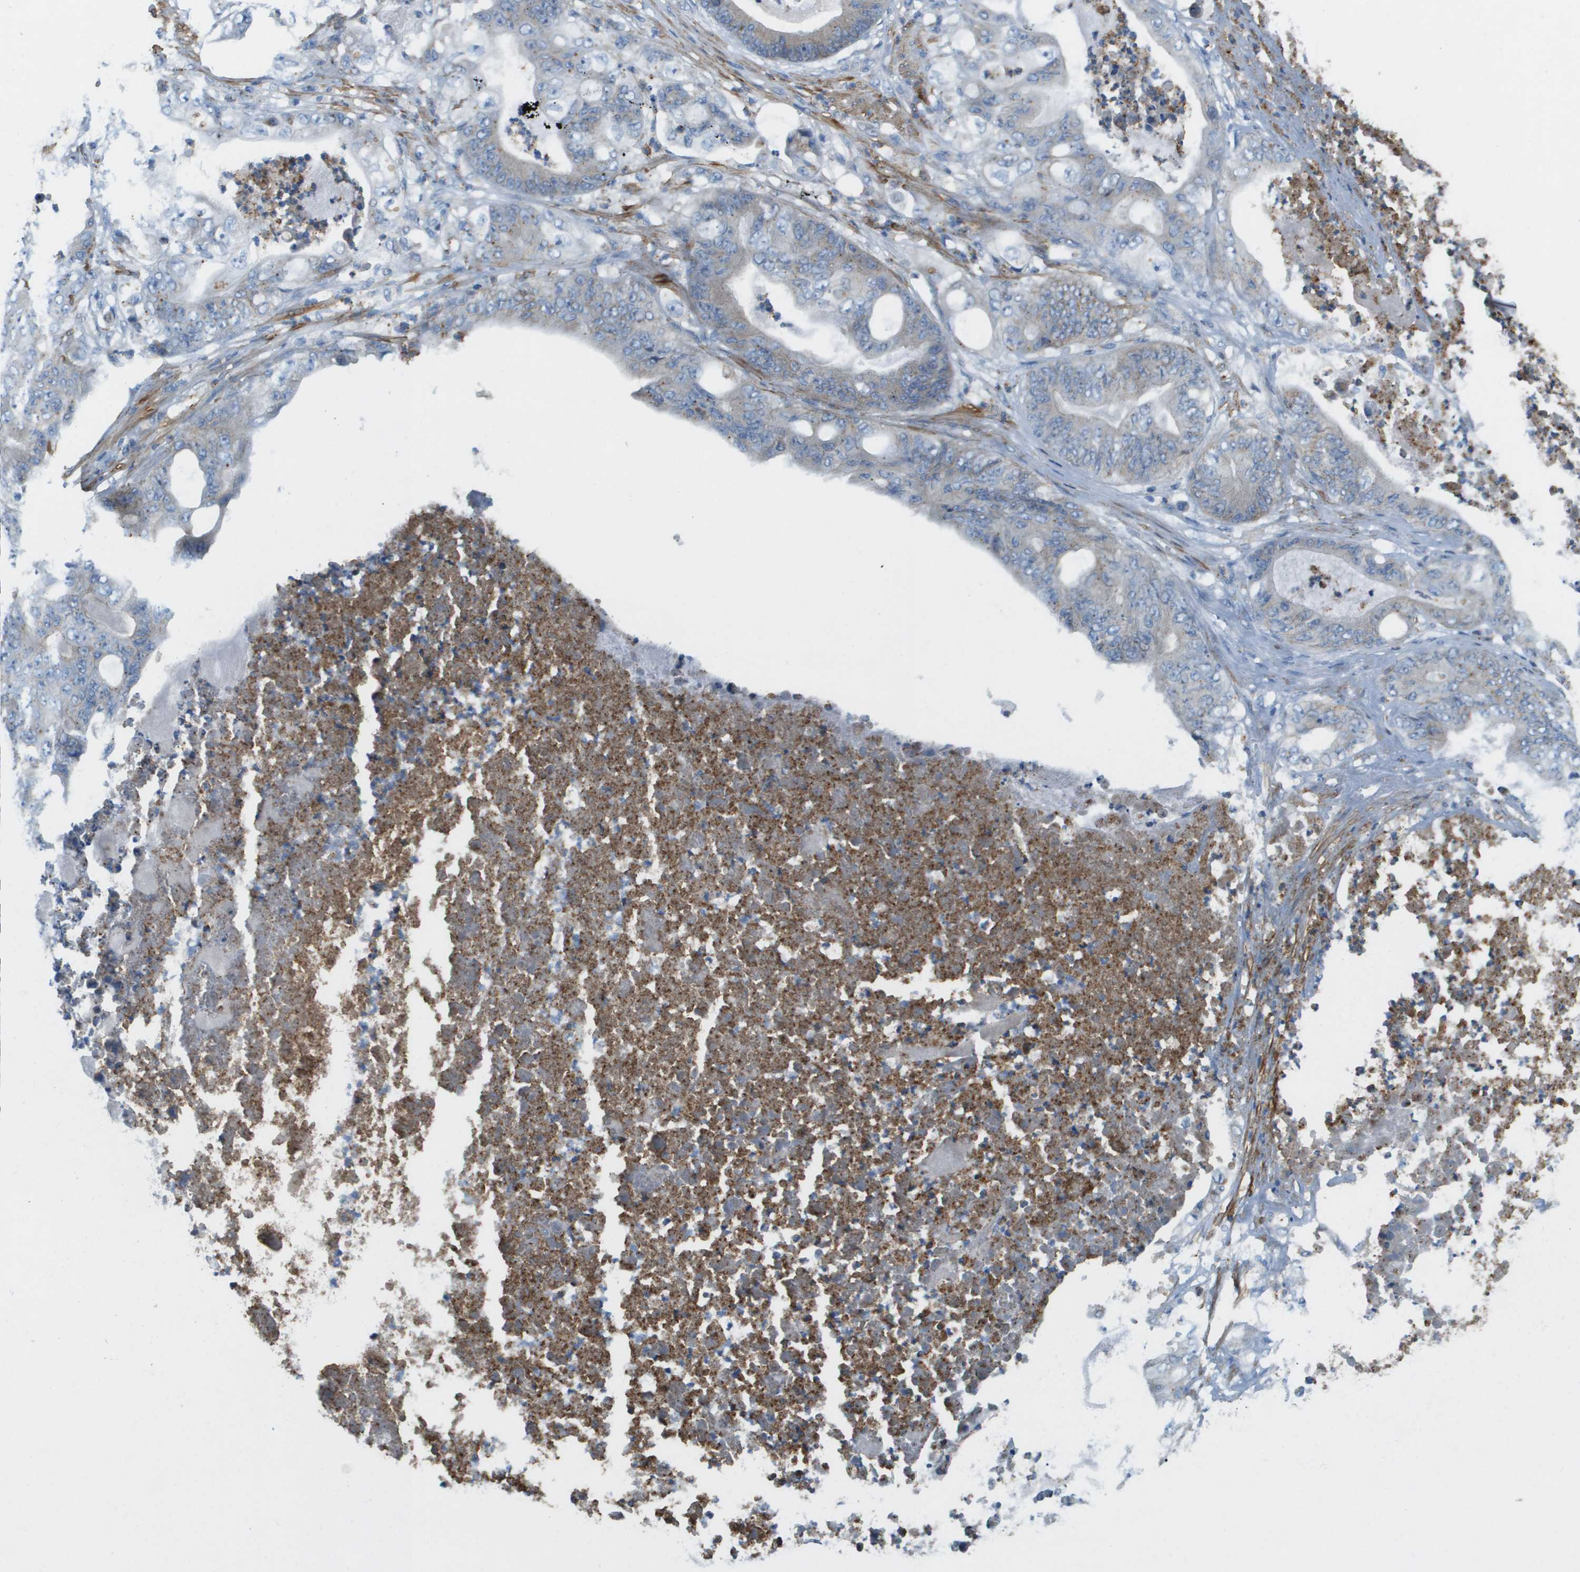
{"staining": {"intensity": "negative", "quantity": "none", "location": "none"}, "tissue": "stomach cancer", "cell_type": "Tumor cells", "image_type": "cancer", "snomed": [{"axis": "morphology", "description": "Adenocarcinoma, NOS"}, {"axis": "topography", "description": "Stomach"}], "caption": "Immunohistochemical staining of stomach cancer (adenocarcinoma) displays no significant expression in tumor cells.", "gene": "MYH11", "patient": {"sex": "female", "age": 73}}